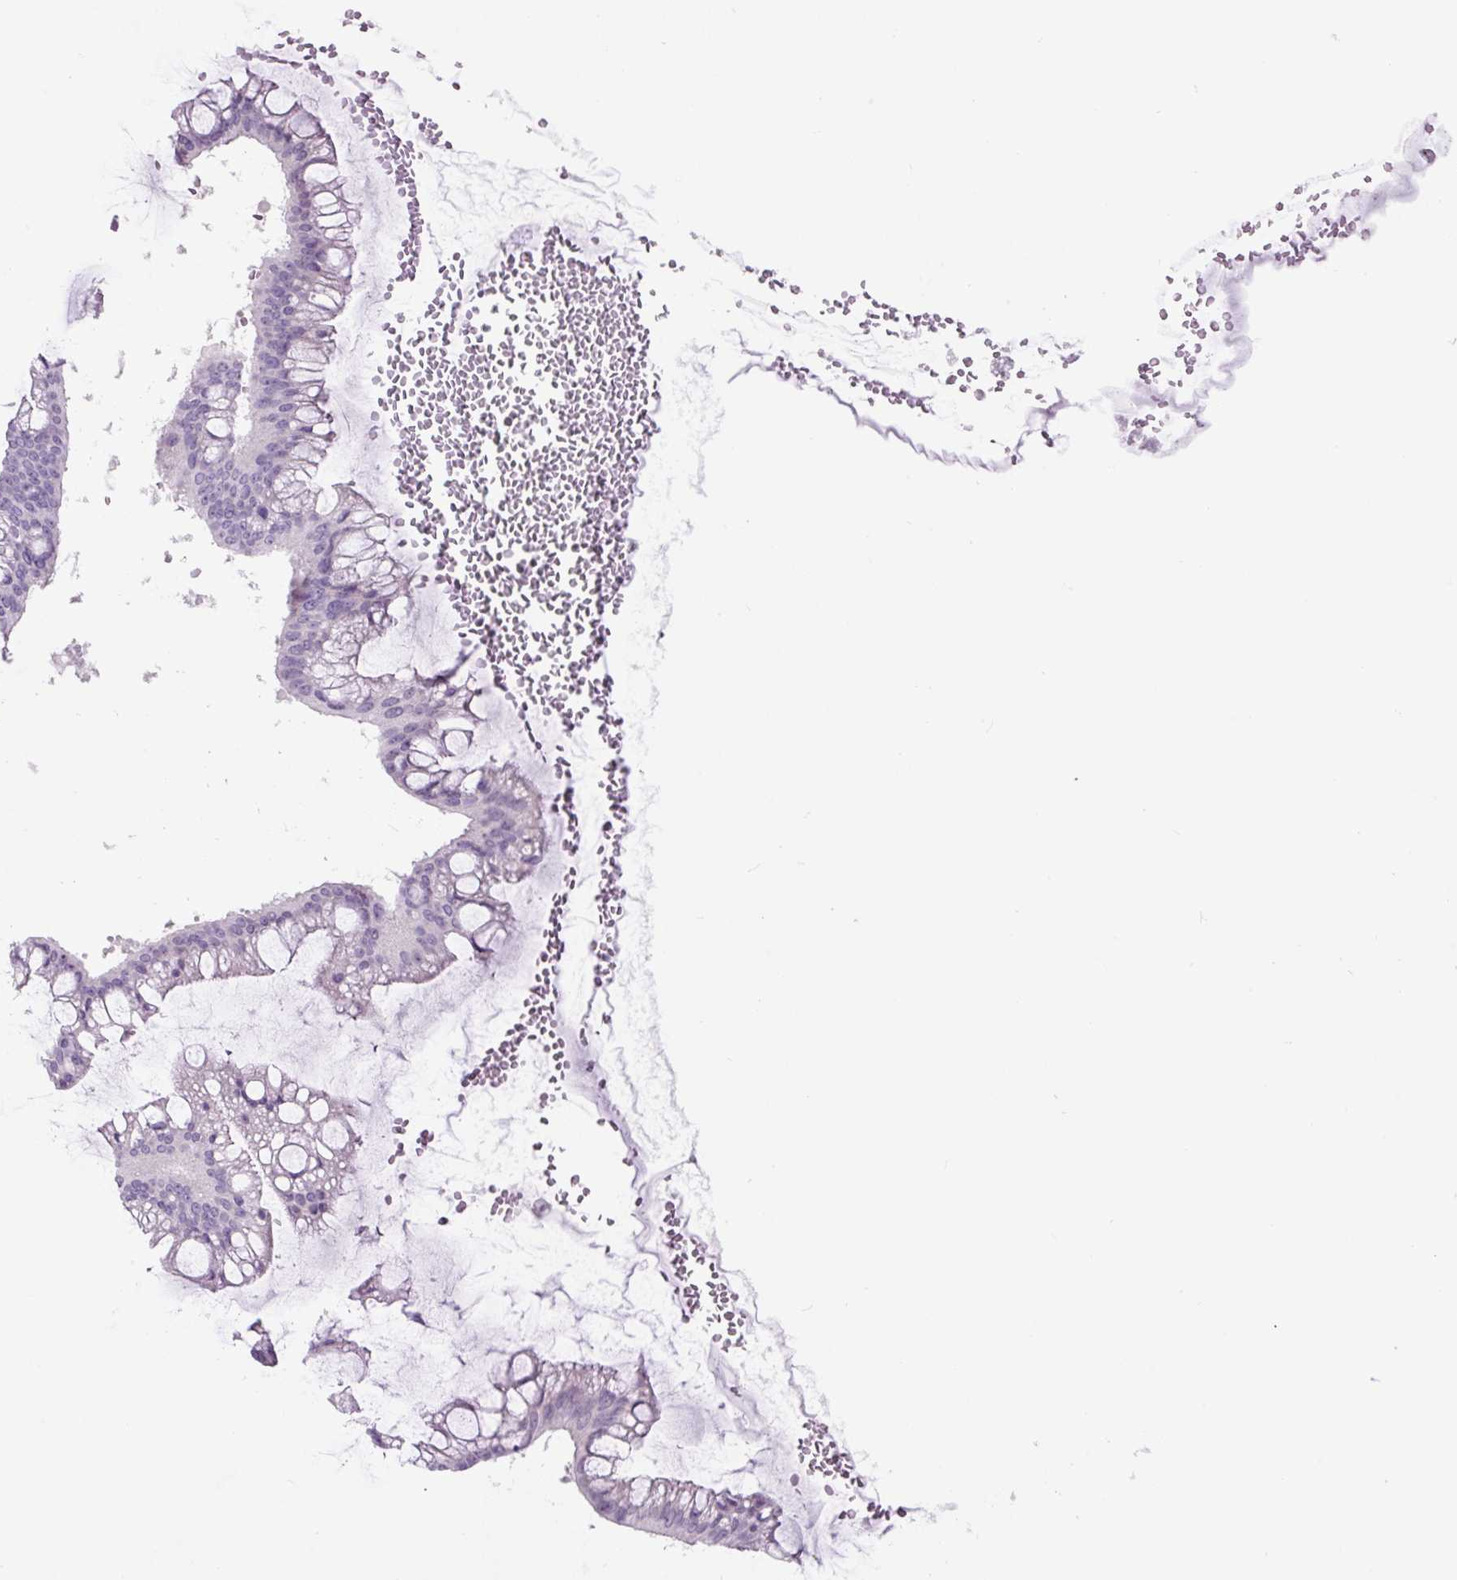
{"staining": {"intensity": "negative", "quantity": "none", "location": "none"}, "tissue": "ovarian cancer", "cell_type": "Tumor cells", "image_type": "cancer", "snomed": [{"axis": "morphology", "description": "Cystadenocarcinoma, mucinous, NOS"}, {"axis": "topography", "description": "Ovary"}], "caption": "Protein analysis of ovarian mucinous cystadenocarcinoma demonstrates no significant positivity in tumor cells.", "gene": "NES", "patient": {"sex": "female", "age": 73}}